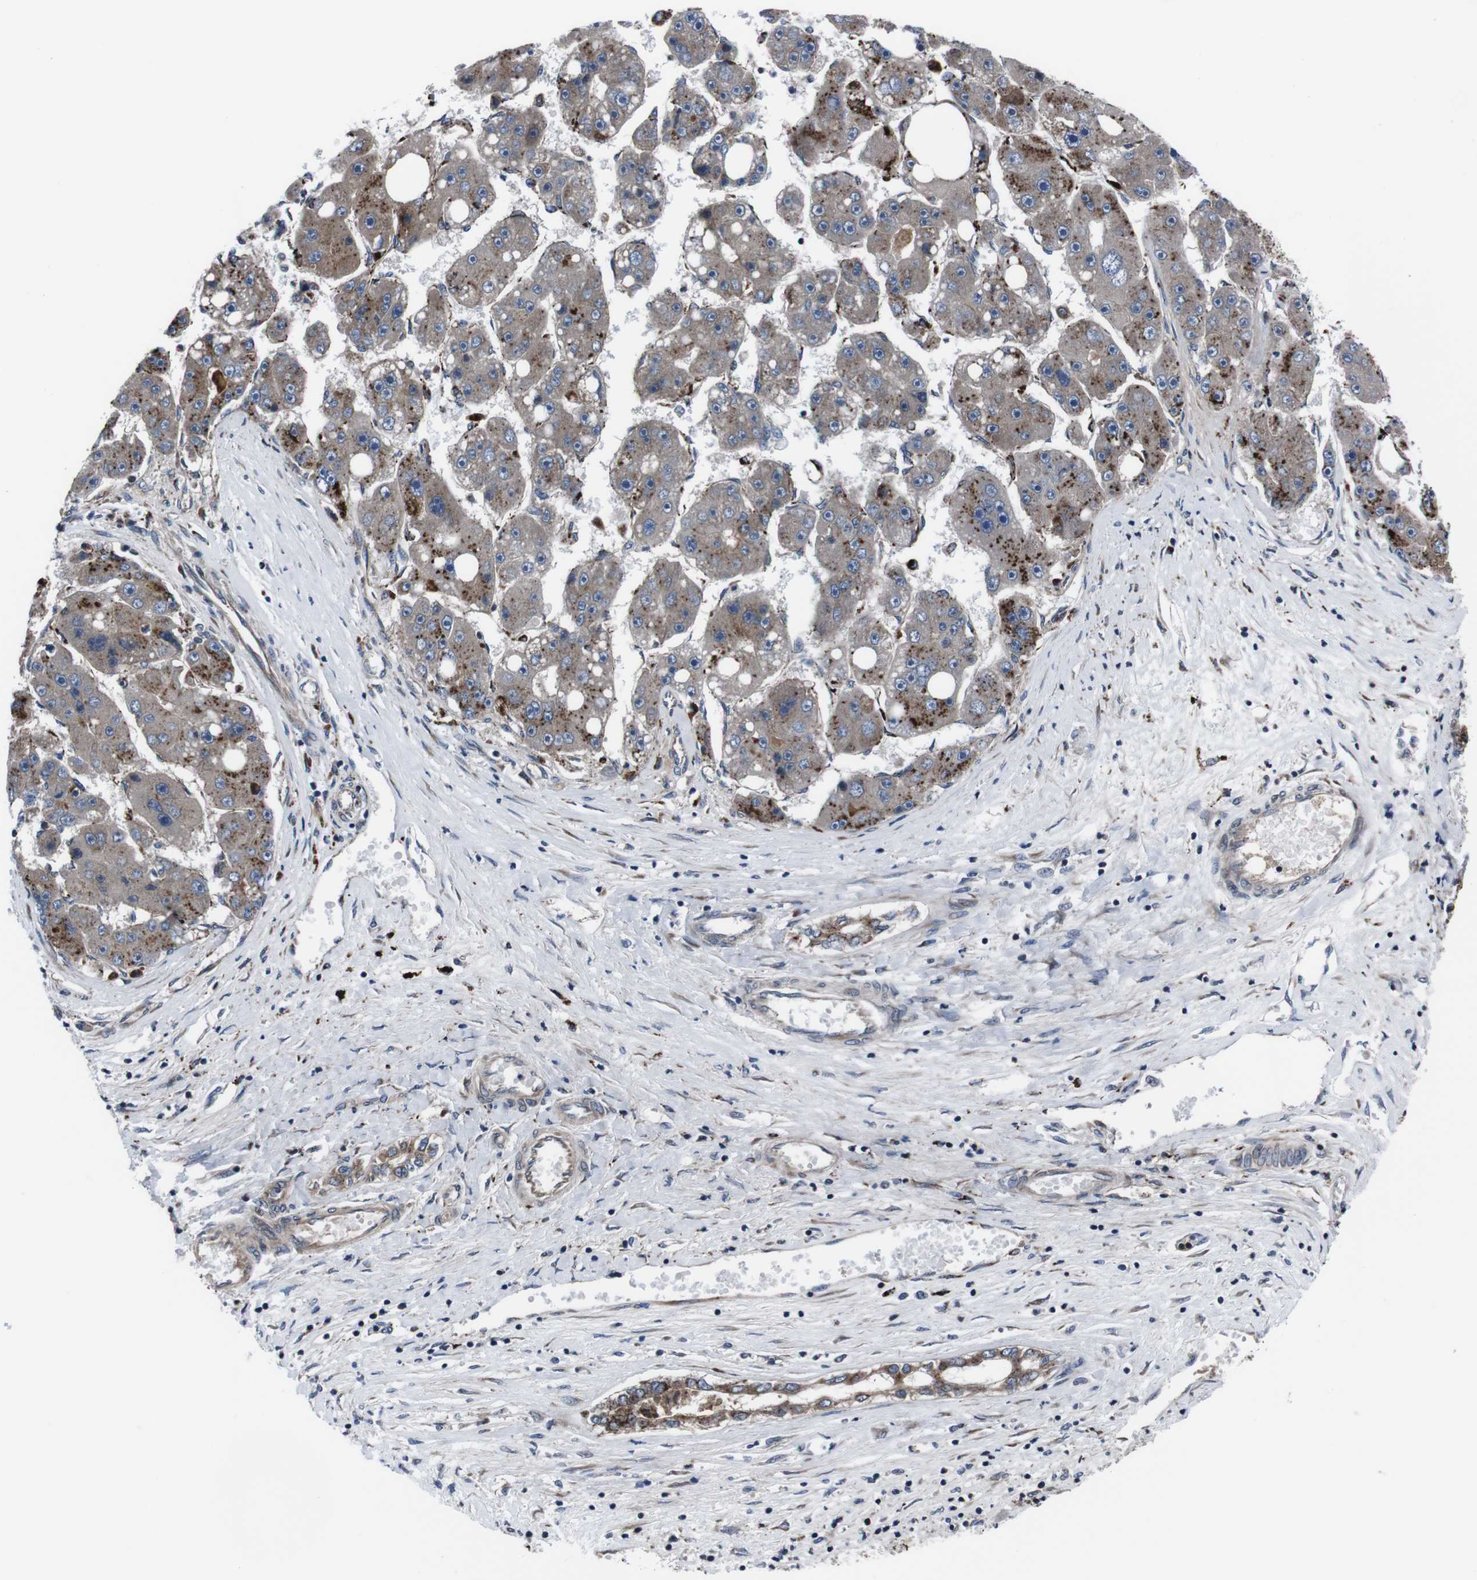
{"staining": {"intensity": "strong", "quantity": ">75%", "location": "cytoplasmic/membranous"}, "tissue": "liver cancer", "cell_type": "Tumor cells", "image_type": "cancer", "snomed": [{"axis": "morphology", "description": "Carcinoma, Hepatocellular, NOS"}, {"axis": "topography", "description": "Liver"}], "caption": "Strong cytoplasmic/membranous protein expression is seen in approximately >75% of tumor cells in liver cancer.", "gene": "EIF4A2", "patient": {"sex": "female", "age": 61}}